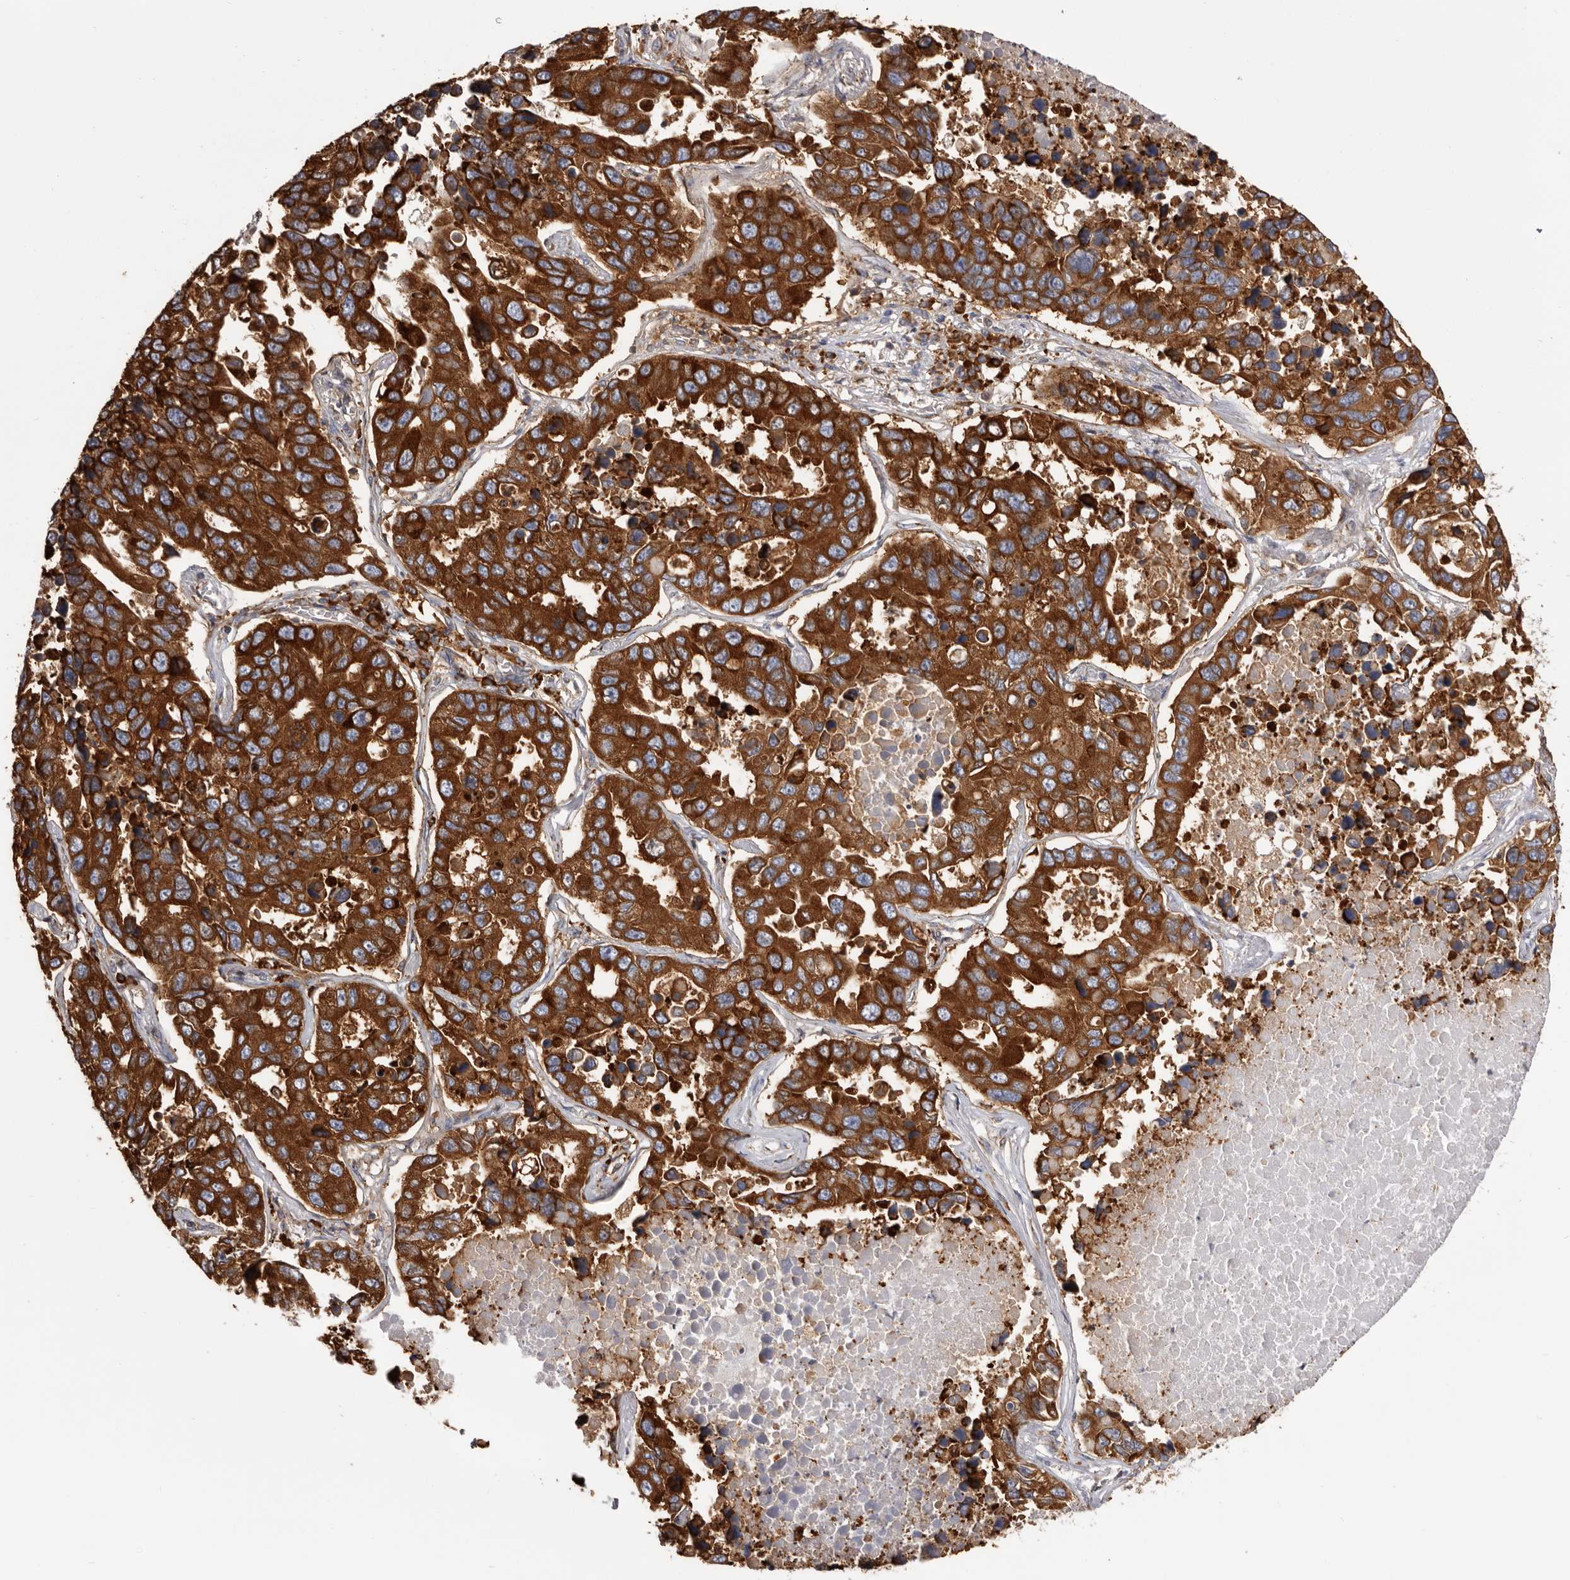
{"staining": {"intensity": "strong", "quantity": ">75%", "location": "cytoplasmic/membranous"}, "tissue": "lung cancer", "cell_type": "Tumor cells", "image_type": "cancer", "snomed": [{"axis": "morphology", "description": "Adenocarcinoma, NOS"}, {"axis": "topography", "description": "Lung"}], "caption": "Lung adenocarcinoma was stained to show a protein in brown. There is high levels of strong cytoplasmic/membranous staining in approximately >75% of tumor cells.", "gene": "QRSL1", "patient": {"sex": "male", "age": 64}}